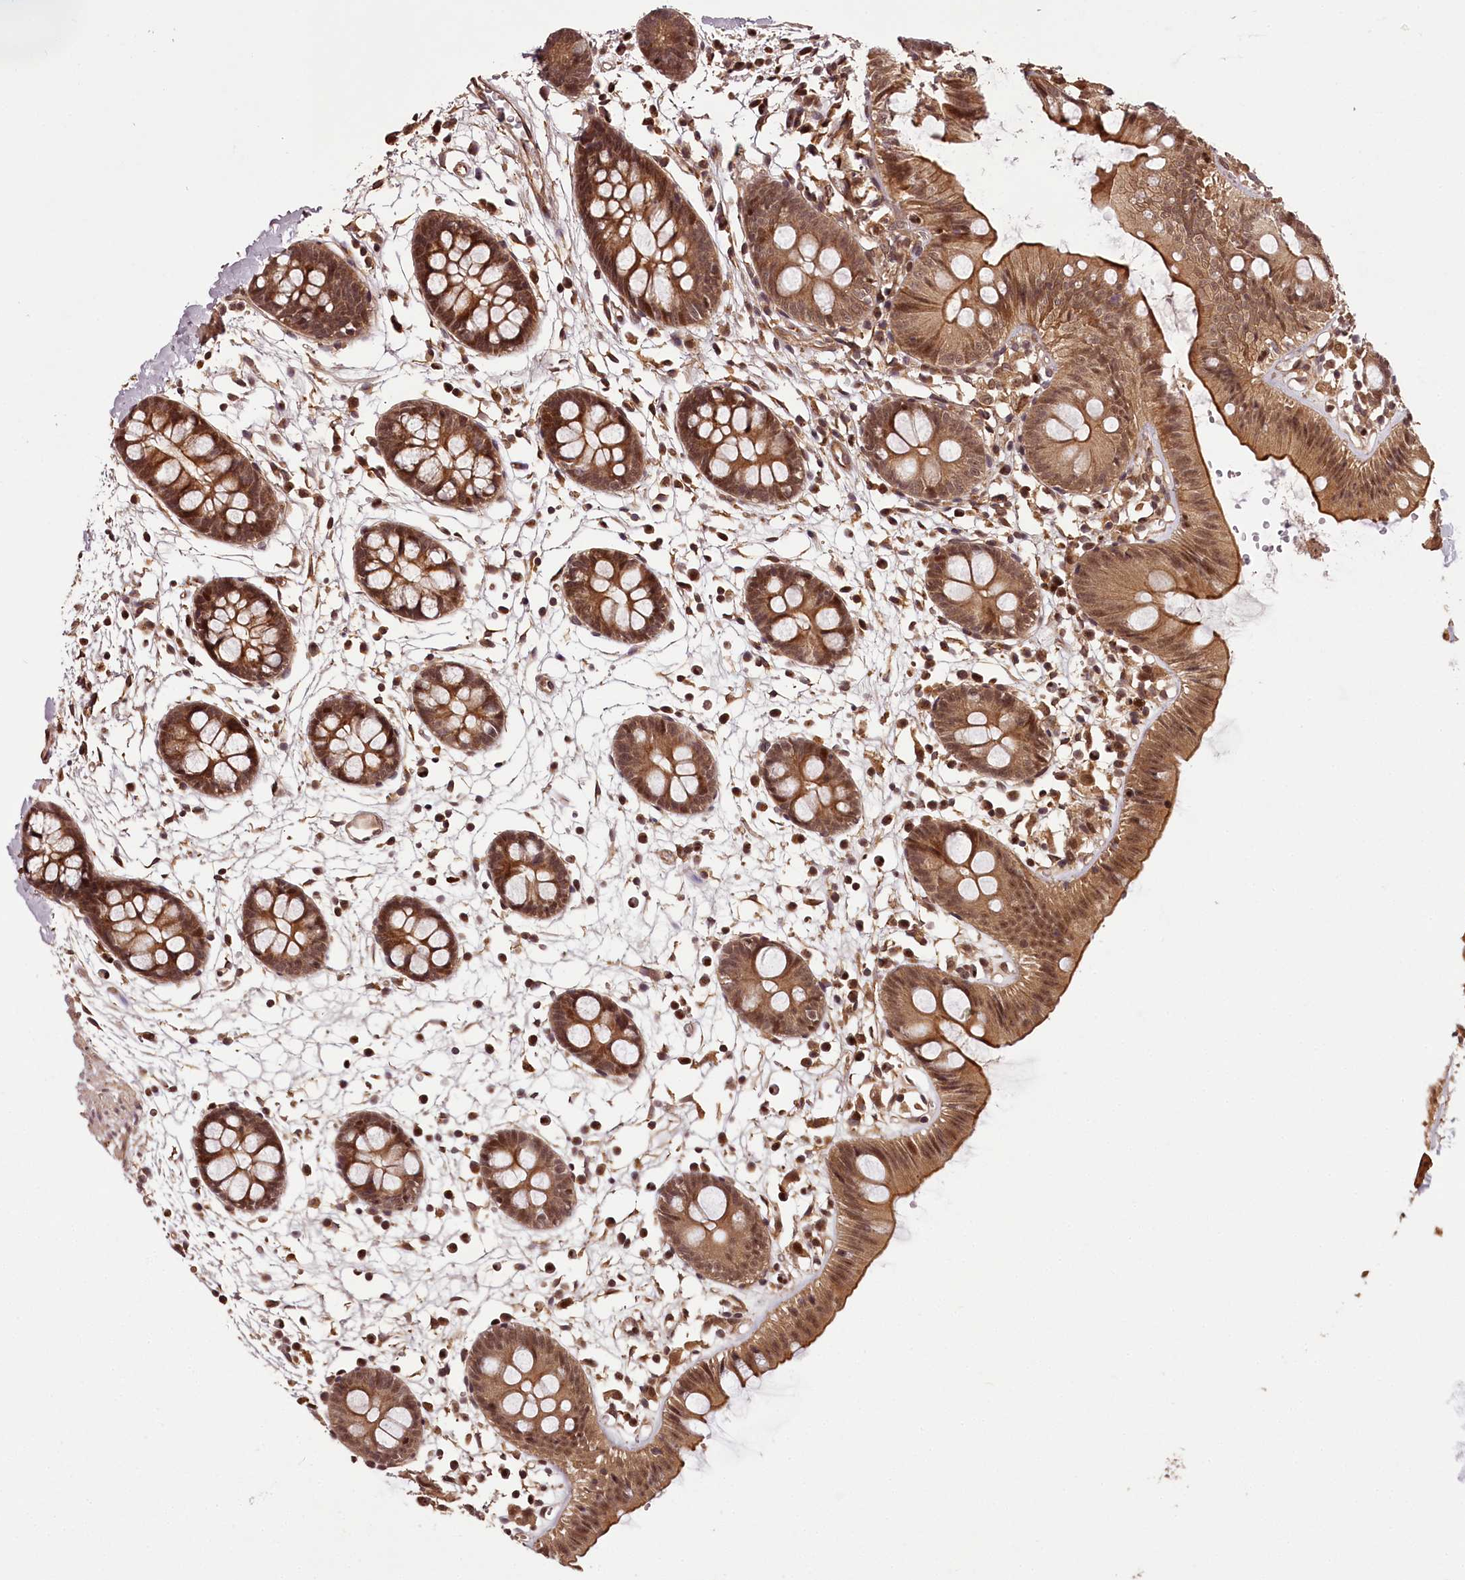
{"staining": {"intensity": "strong", "quantity": ">75%", "location": "cytoplasmic/membranous,nuclear"}, "tissue": "colon", "cell_type": "Endothelial cells", "image_type": "normal", "snomed": [{"axis": "morphology", "description": "Normal tissue, NOS"}, {"axis": "topography", "description": "Colon"}], "caption": "Approximately >75% of endothelial cells in unremarkable colon reveal strong cytoplasmic/membranous,nuclear protein staining as visualized by brown immunohistochemical staining.", "gene": "MAML3", "patient": {"sex": "male", "age": 56}}